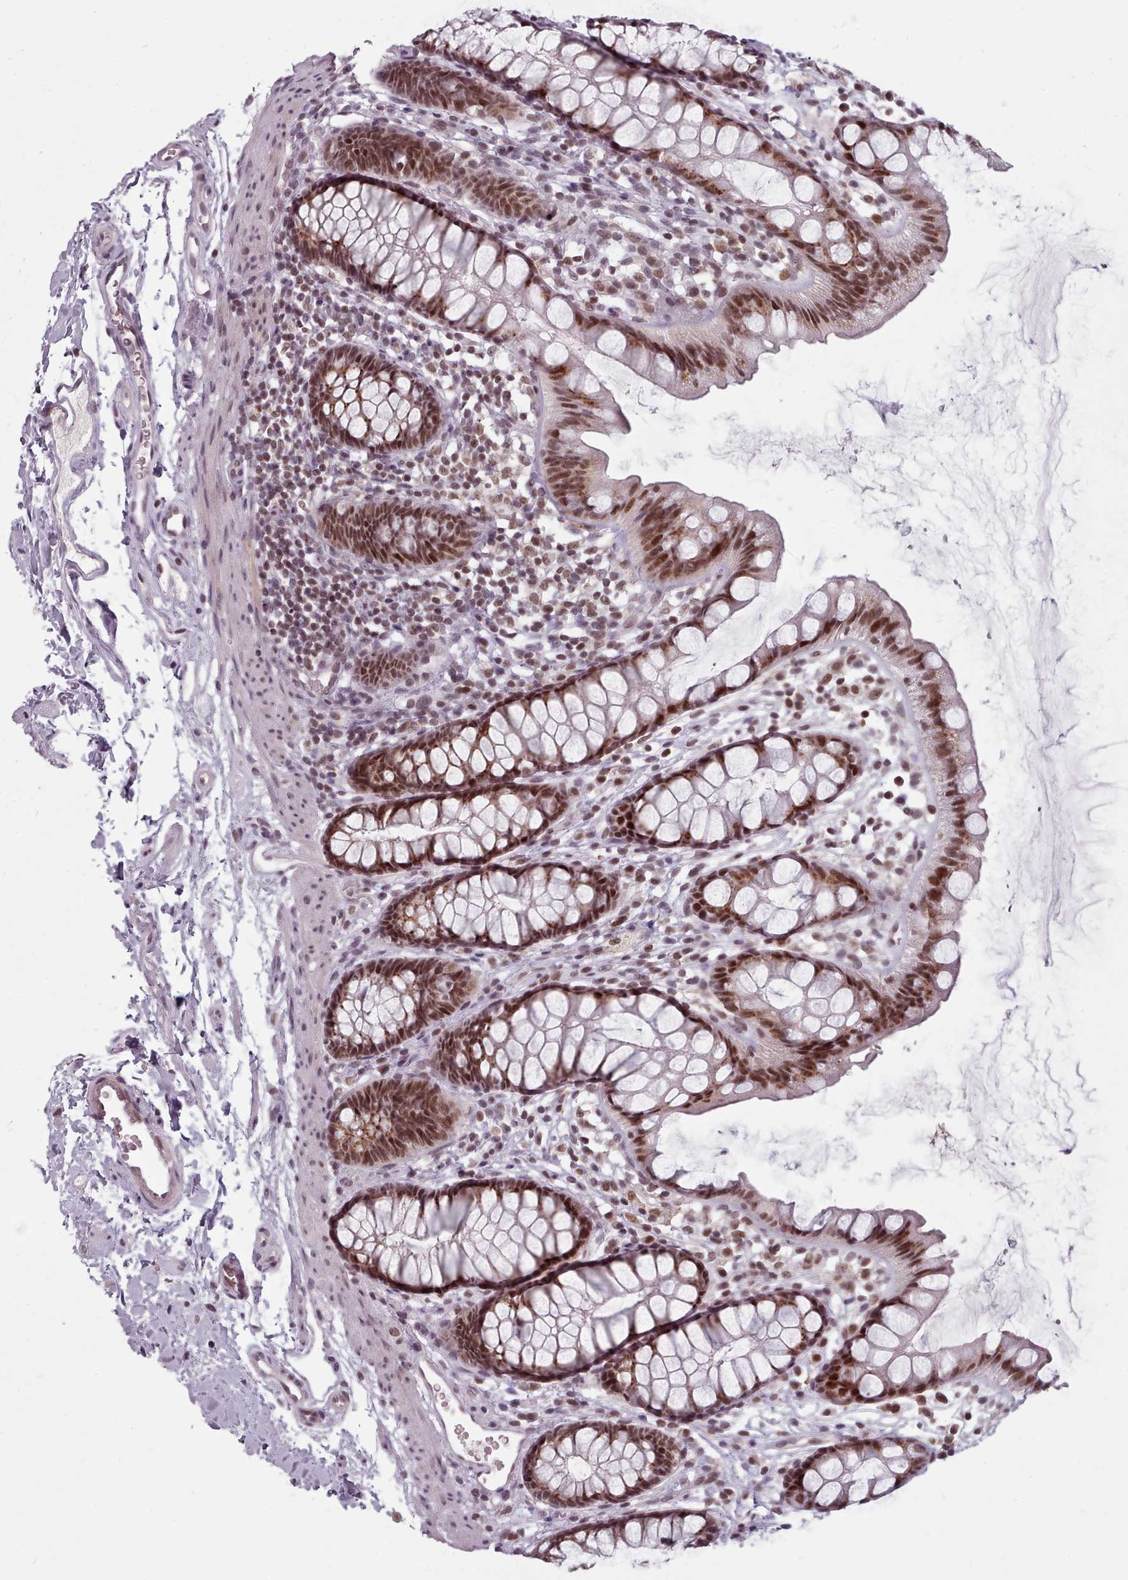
{"staining": {"intensity": "strong", "quantity": ">75%", "location": "cytoplasmic/membranous,nuclear"}, "tissue": "rectum", "cell_type": "Glandular cells", "image_type": "normal", "snomed": [{"axis": "morphology", "description": "Normal tissue, NOS"}, {"axis": "topography", "description": "Rectum"}], "caption": "Protein expression analysis of unremarkable rectum exhibits strong cytoplasmic/membranous,nuclear expression in approximately >75% of glandular cells.", "gene": "SRSF9", "patient": {"sex": "female", "age": 65}}